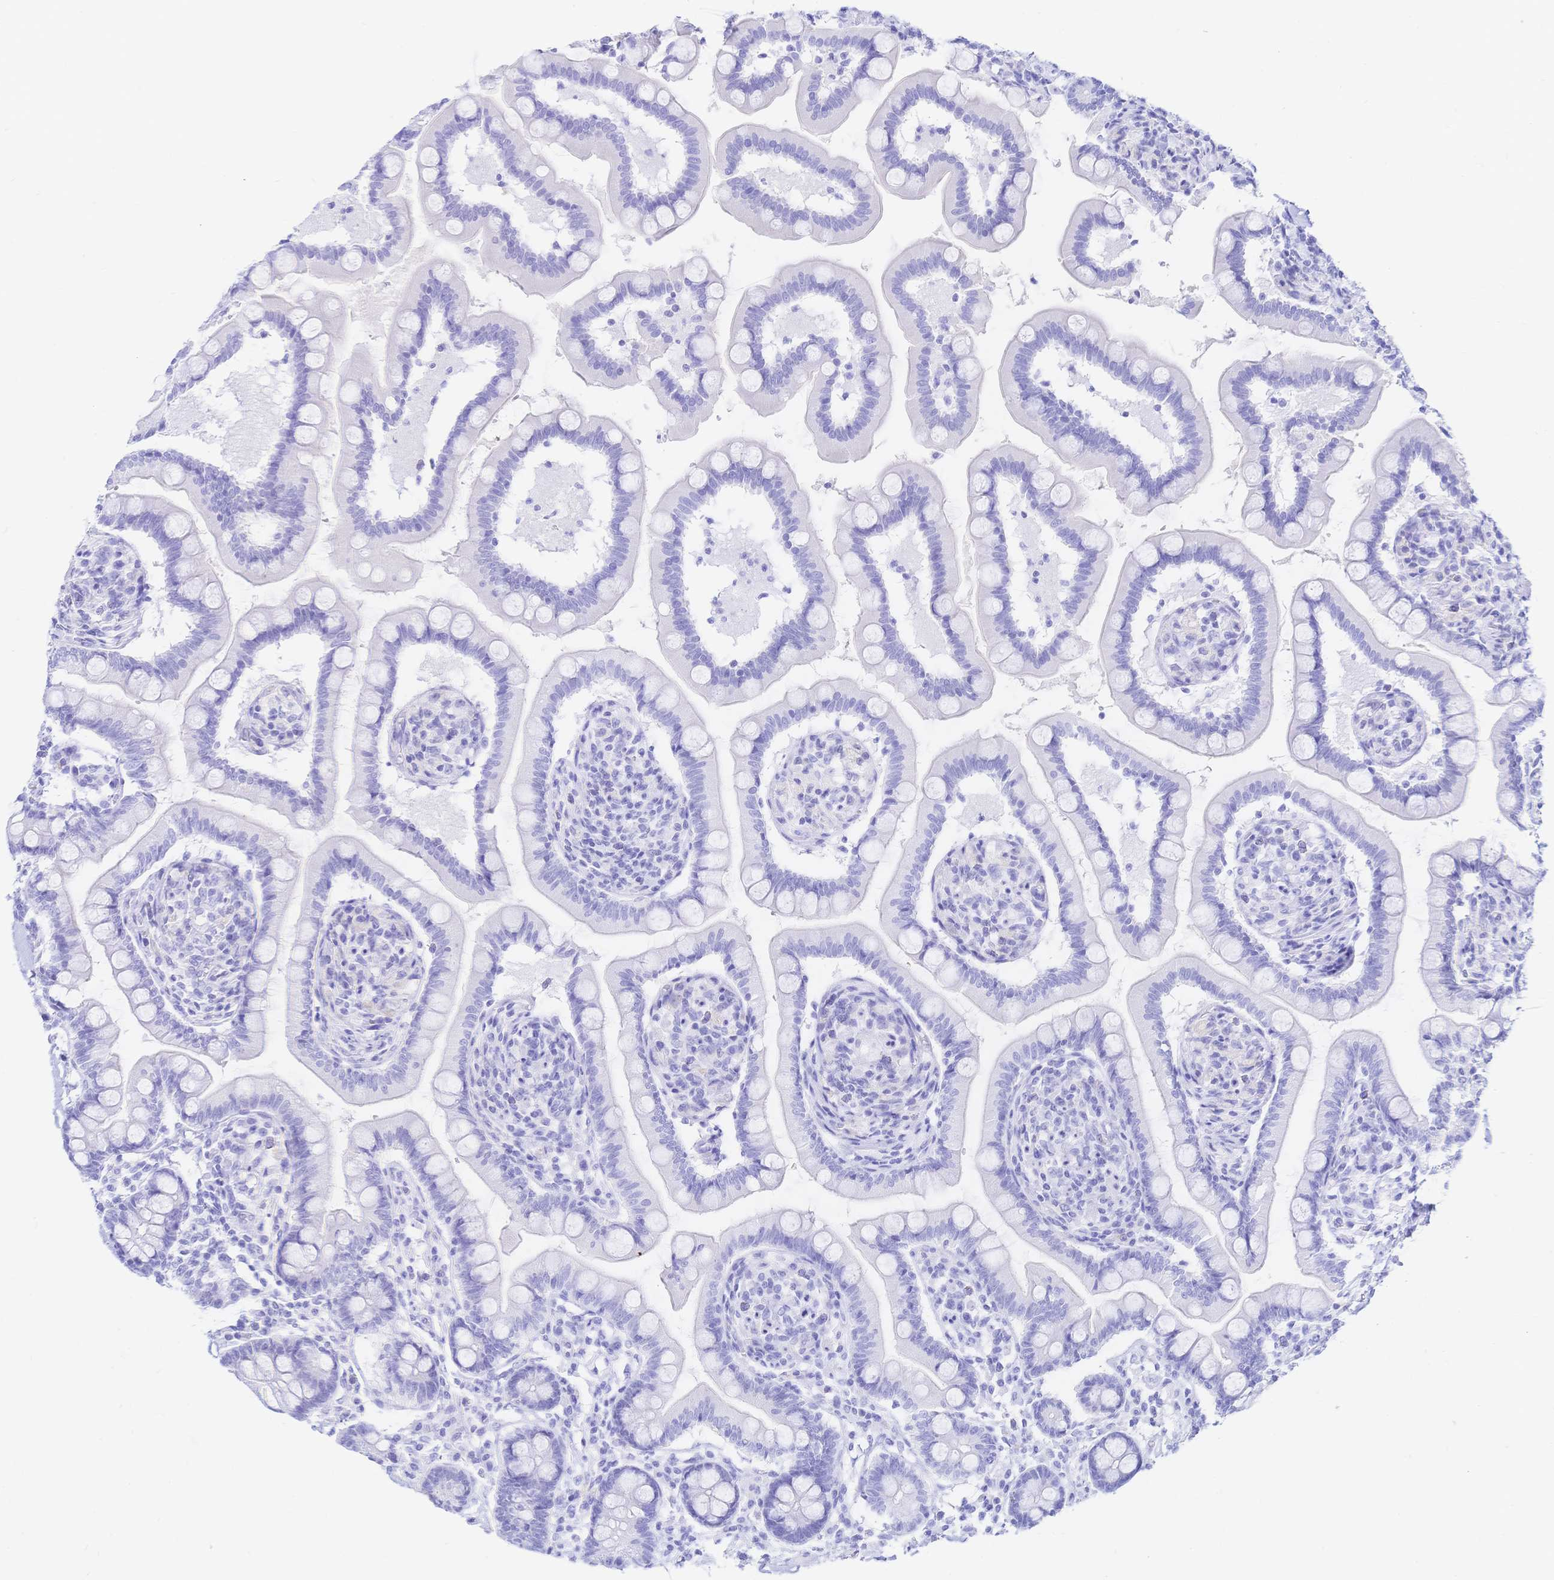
{"staining": {"intensity": "negative", "quantity": "none", "location": "none"}, "tissue": "small intestine", "cell_type": "Glandular cells", "image_type": "normal", "snomed": [{"axis": "morphology", "description": "Normal tissue, NOS"}, {"axis": "topography", "description": "Small intestine"}], "caption": "A high-resolution micrograph shows immunohistochemistry staining of benign small intestine, which reveals no significant staining in glandular cells. (DAB immunohistochemistry (IHC) with hematoxylin counter stain).", "gene": "UMOD", "patient": {"sex": "female", "age": 64}}